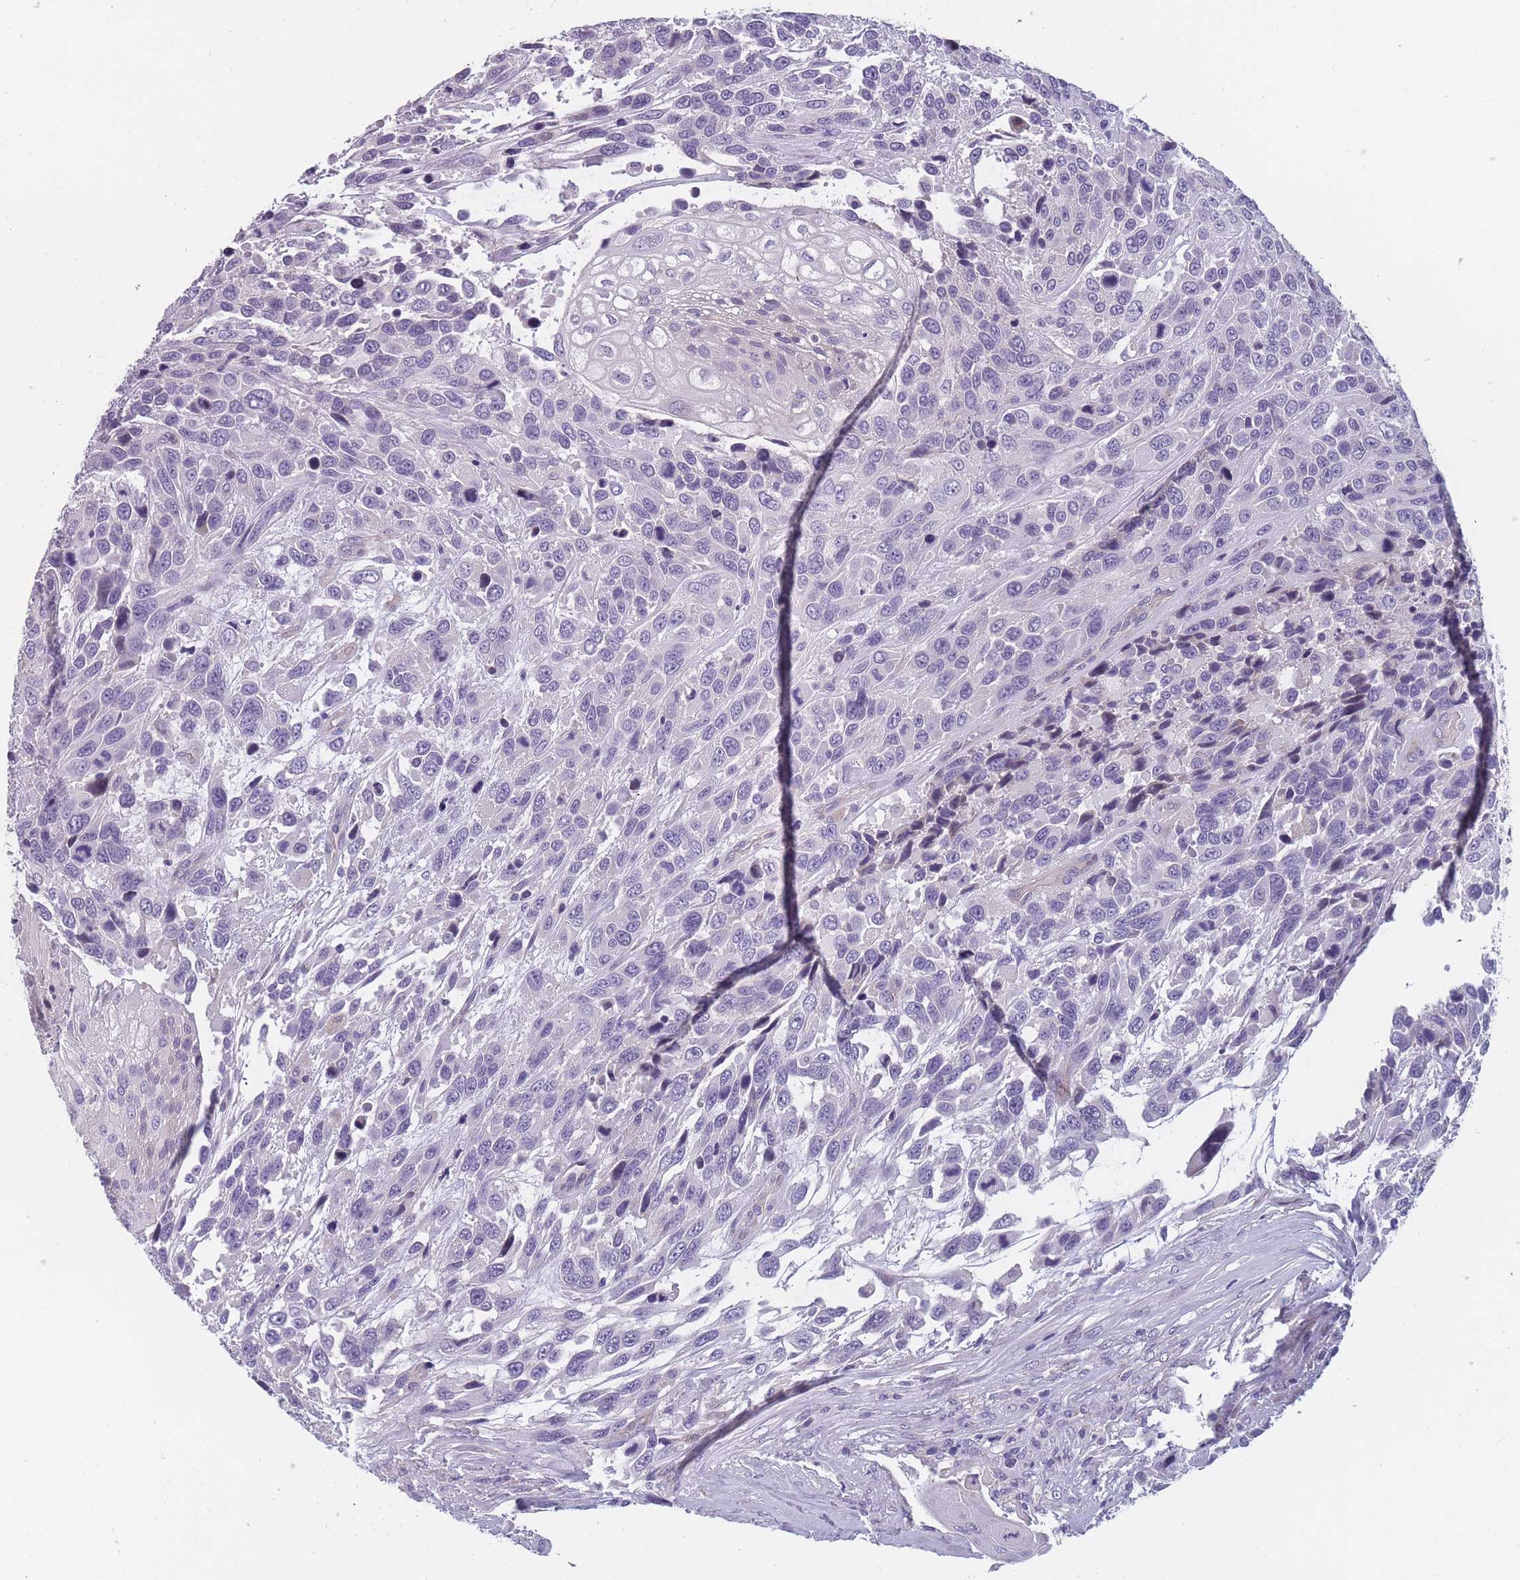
{"staining": {"intensity": "negative", "quantity": "none", "location": "none"}, "tissue": "urothelial cancer", "cell_type": "Tumor cells", "image_type": "cancer", "snomed": [{"axis": "morphology", "description": "Urothelial carcinoma, High grade"}, {"axis": "topography", "description": "Urinary bladder"}], "caption": "Human urothelial carcinoma (high-grade) stained for a protein using immunohistochemistry shows no expression in tumor cells.", "gene": "FAM83F", "patient": {"sex": "female", "age": 70}}